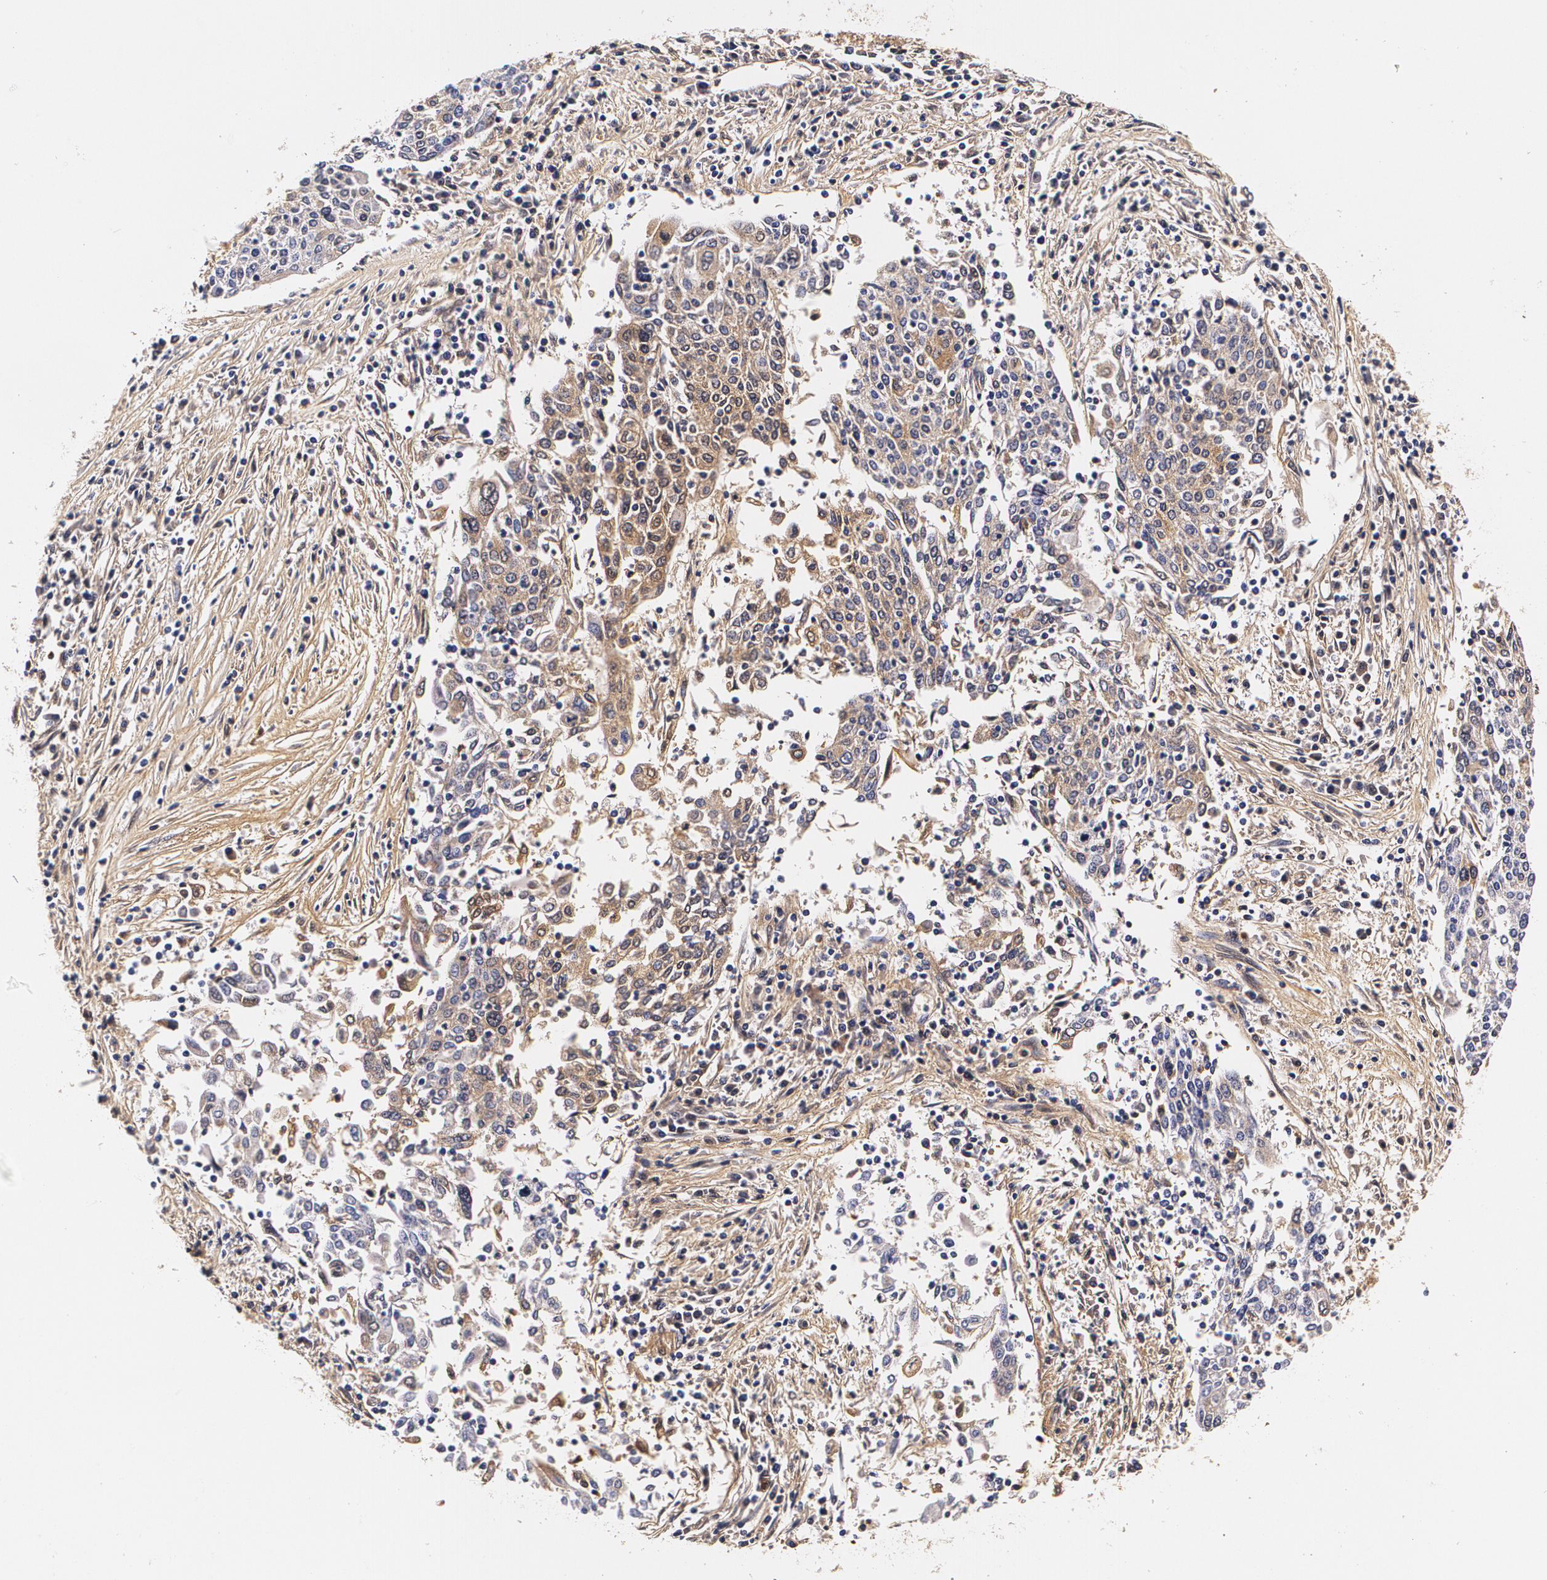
{"staining": {"intensity": "weak", "quantity": "25%-75%", "location": "cytoplasmic/membranous"}, "tissue": "cervical cancer", "cell_type": "Tumor cells", "image_type": "cancer", "snomed": [{"axis": "morphology", "description": "Squamous cell carcinoma, NOS"}, {"axis": "topography", "description": "Cervix"}], "caption": "This is a histology image of IHC staining of cervical squamous cell carcinoma, which shows weak expression in the cytoplasmic/membranous of tumor cells.", "gene": "TTR", "patient": {"sex": "female", "age": 40}}